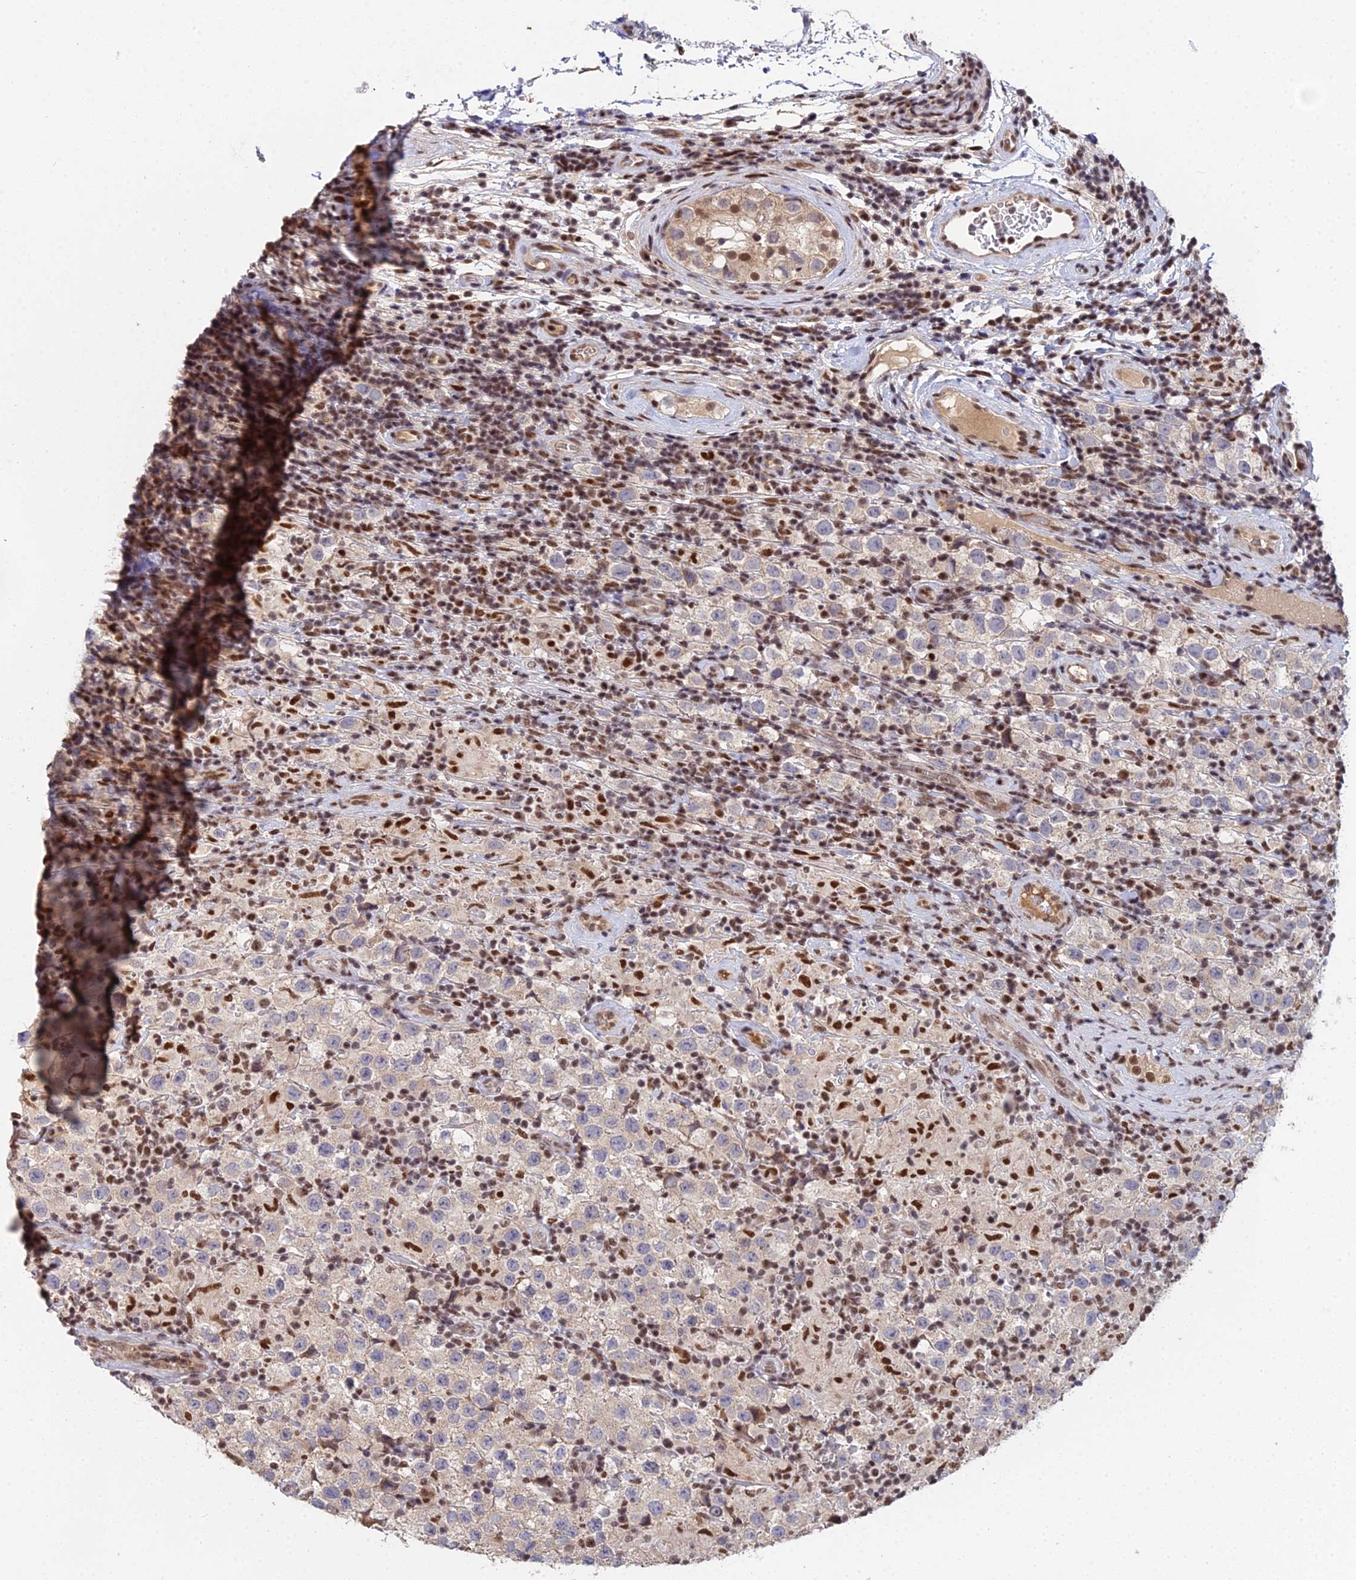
{"staining": {"intensity": "negative", "quantity": "none", "location": "none"}, "tissue": "testis cancer", "cell_type": "Tumor cells", "image_type": "cancer", "snomed": [{"axis": "morphology", "description": "Seminoma, NOS"}, {"axis": "morphology", "description": "Carcinoma, Embryonal, NOS"}, {"axis": "topography", "description": "Testis"}], "caption": "This is an IHC photomicrograph of embryonal carcinoma (testis). There is no positivity in tumor cells.", "gene": "ERCC5", "patient": {"sex": "male", "age": 41}}